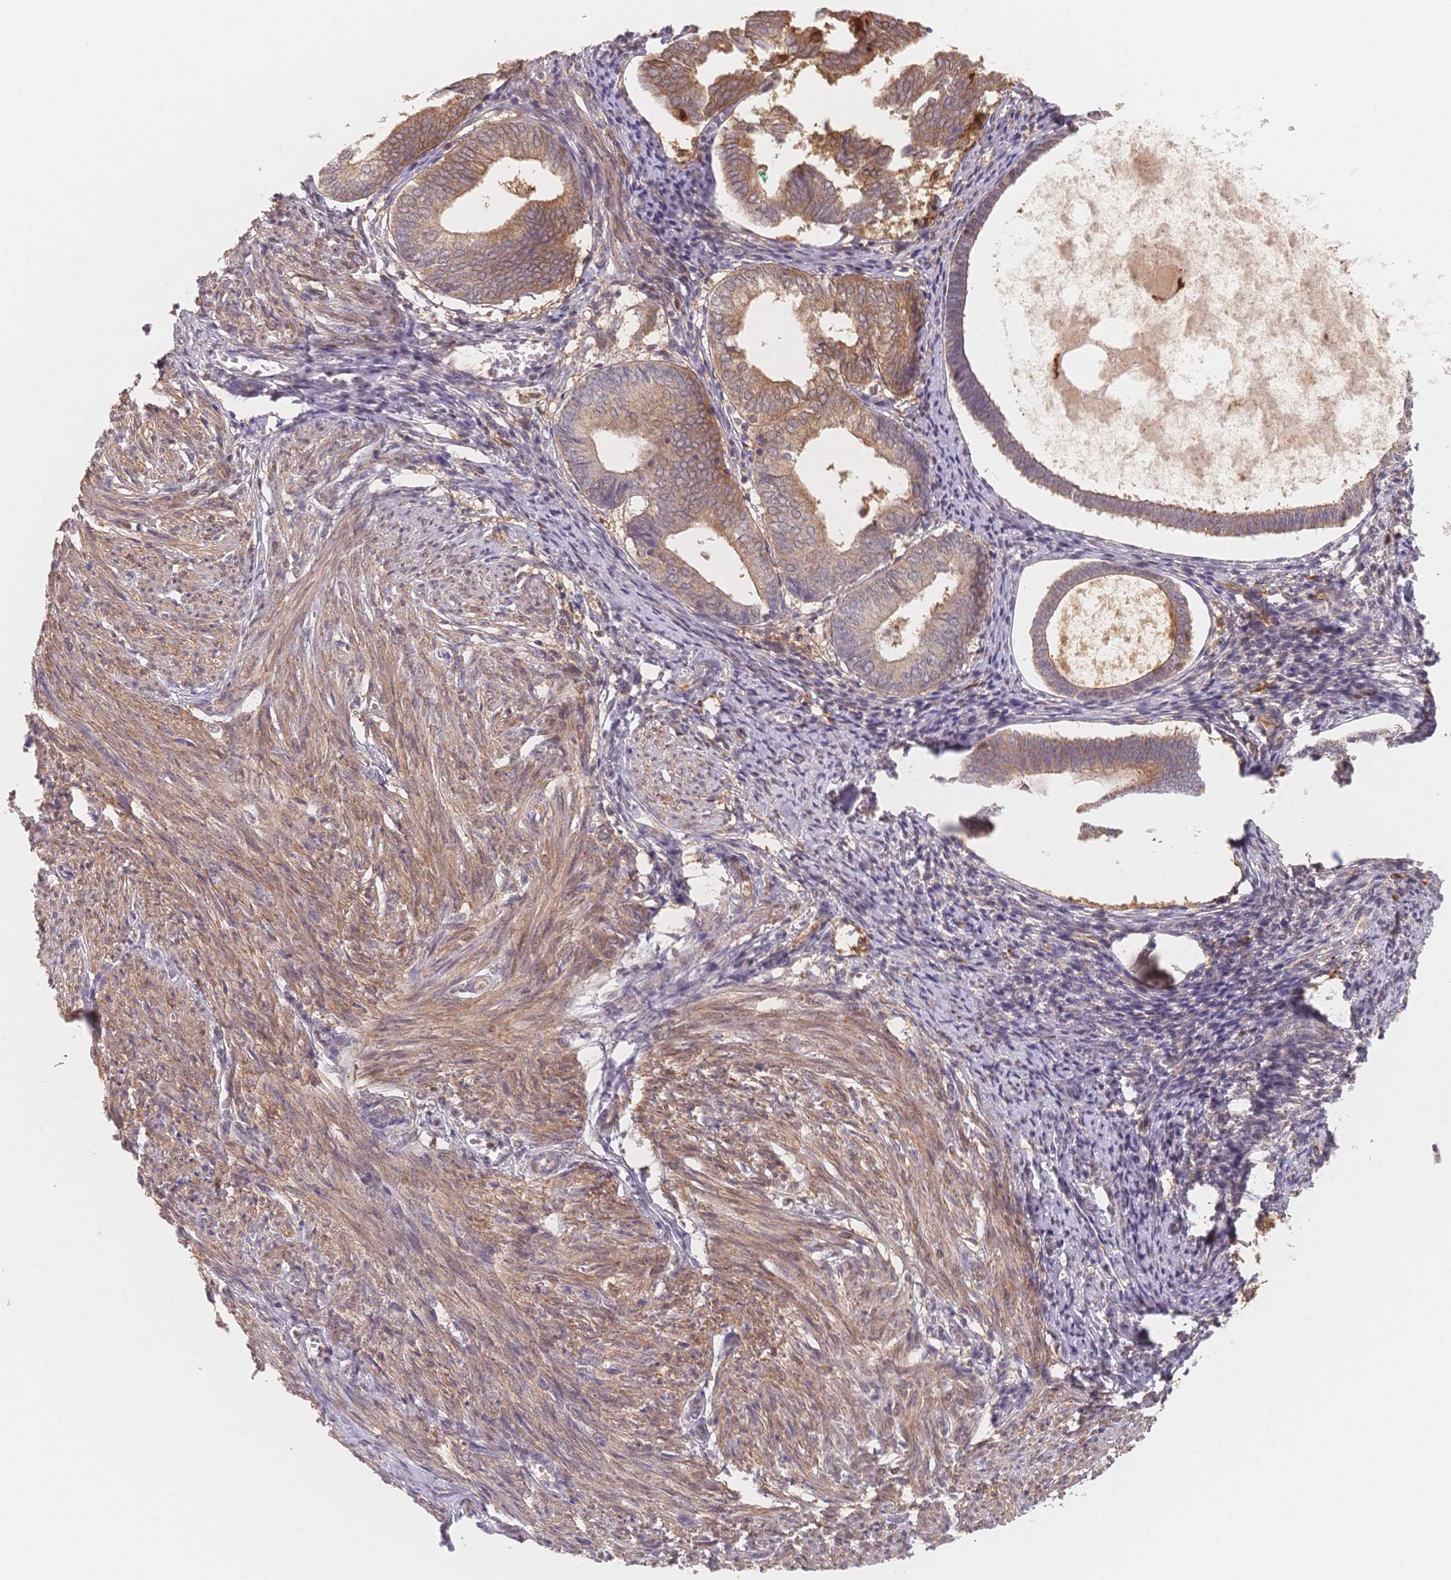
{"staining": {"intensity": "weak", "quantity": "<25%", "location": "cytoplasmic/membranous"}, "tissue": "endometrium", "cell_type": "Cells in endometrial stroma", "image_type": "normal", "snomed": [{"axis": "morphology", "description": "Normal tissue, NOS"}, {"axis": "topography", "description": "Endometrium"}], "caption": "An immunohistochemistry image of normal endometrium is shown. There is no staining in cells in endometrial stroma of endometrium.", "gene": "C12orf75", "patient": {"sex": "female", "age": 50}}